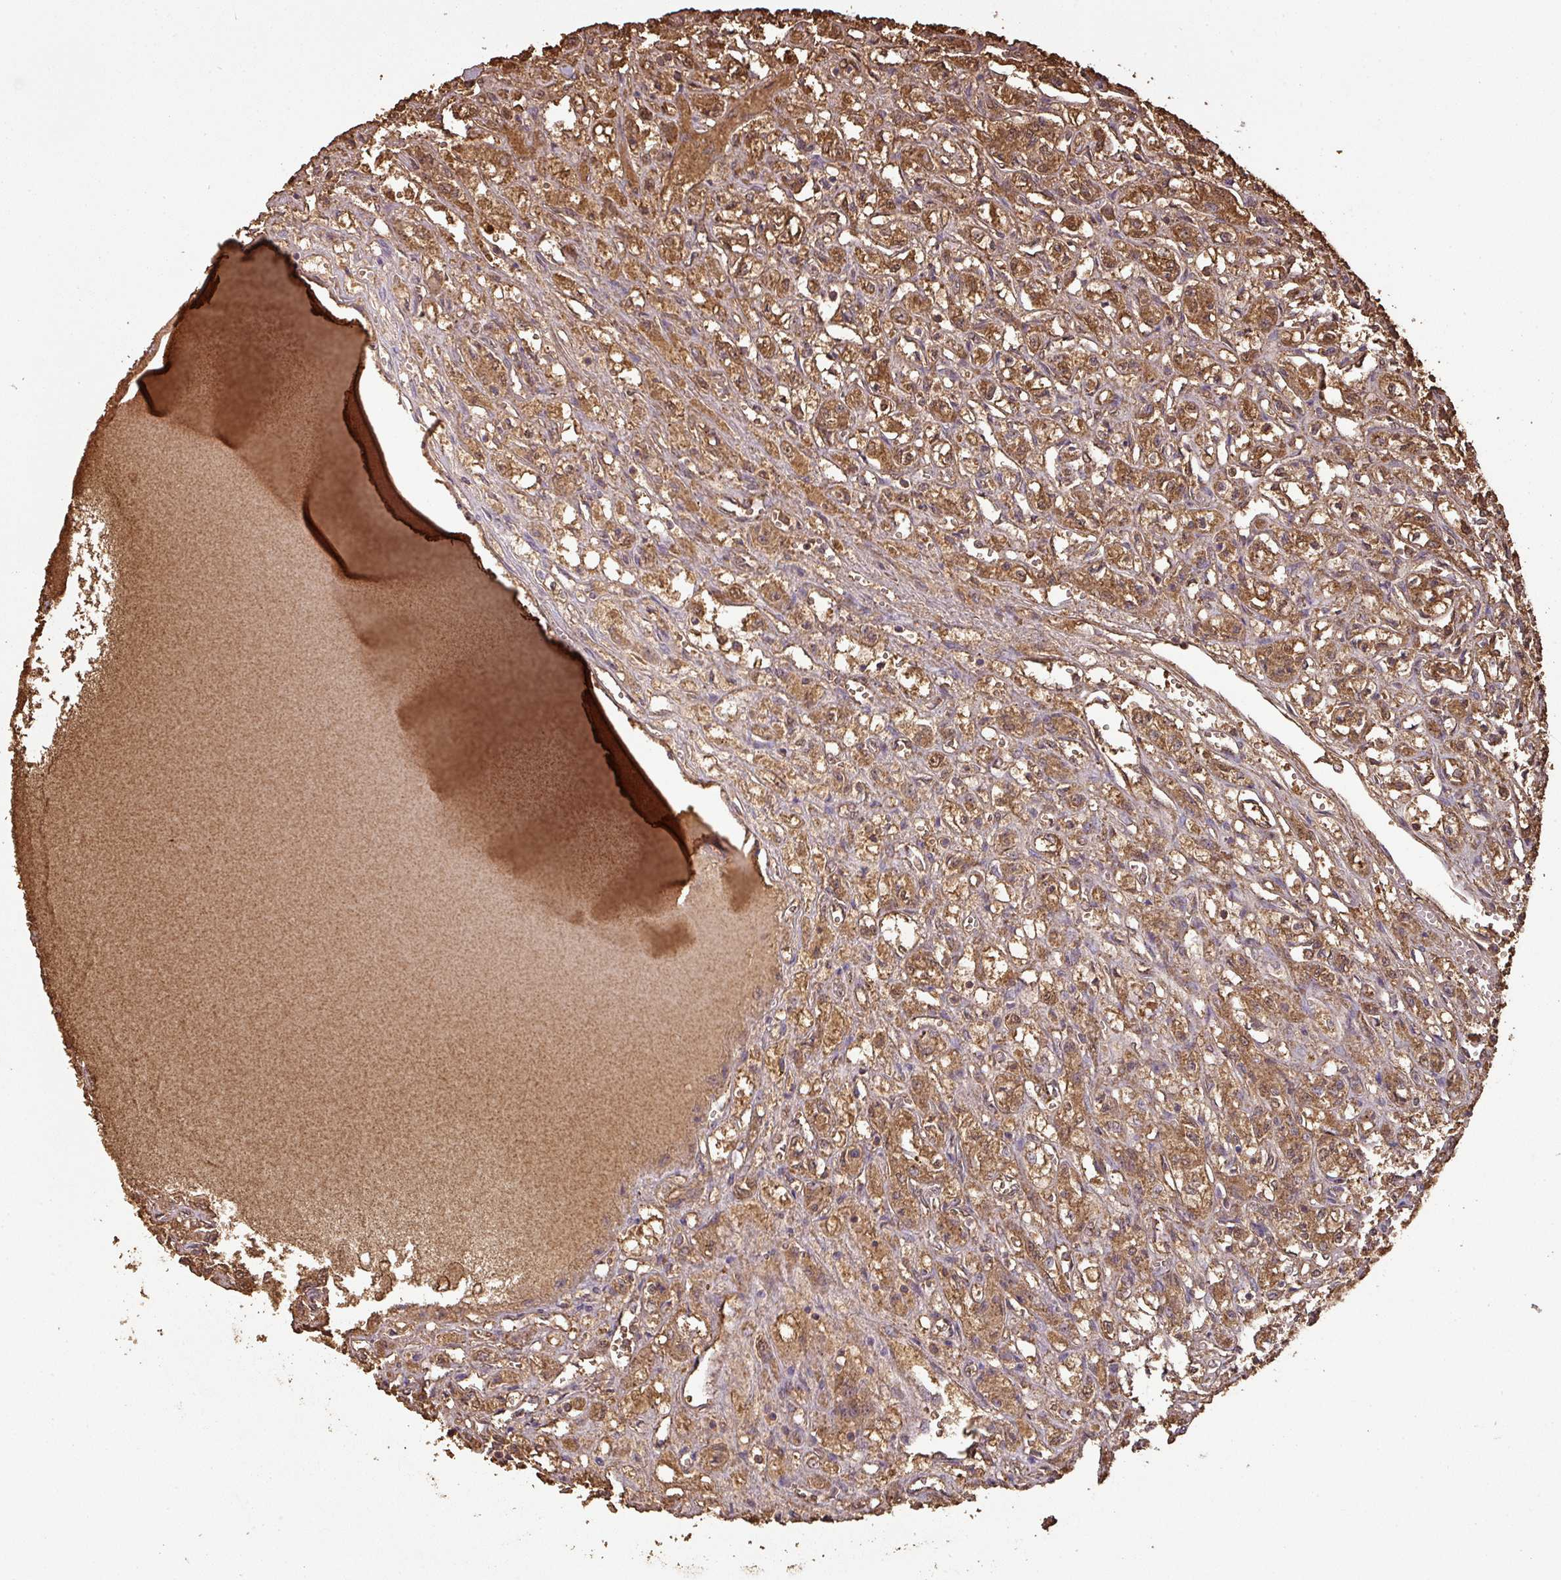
{"staining": {"intensity": "moderate", "quantity": ">75%", "location": "cytoplasmic/membranous"}, "tissue": "renal cancer", "cell_type": "Tumor cells", "image_type": "cancer", "snomed": [{"axis": "morphology", "description": "Adenocarcinoma, NOS"}, {"axis": "topography", "description": "Kidney"}], "caption": "Immunohistochemical staining of adenocarcinoma (renal) shows moderate cytoplasmic/membranous protein positivity in about >75% of tumor cells. The protein is stained brown, and the nuclei are stained in blue (DAB (3,3'-diaminobenzidine) IHC with brightfield microscopy, high magnification).", "gene": "ATAT1", "patient": {"sex": "male", "age": 56}}